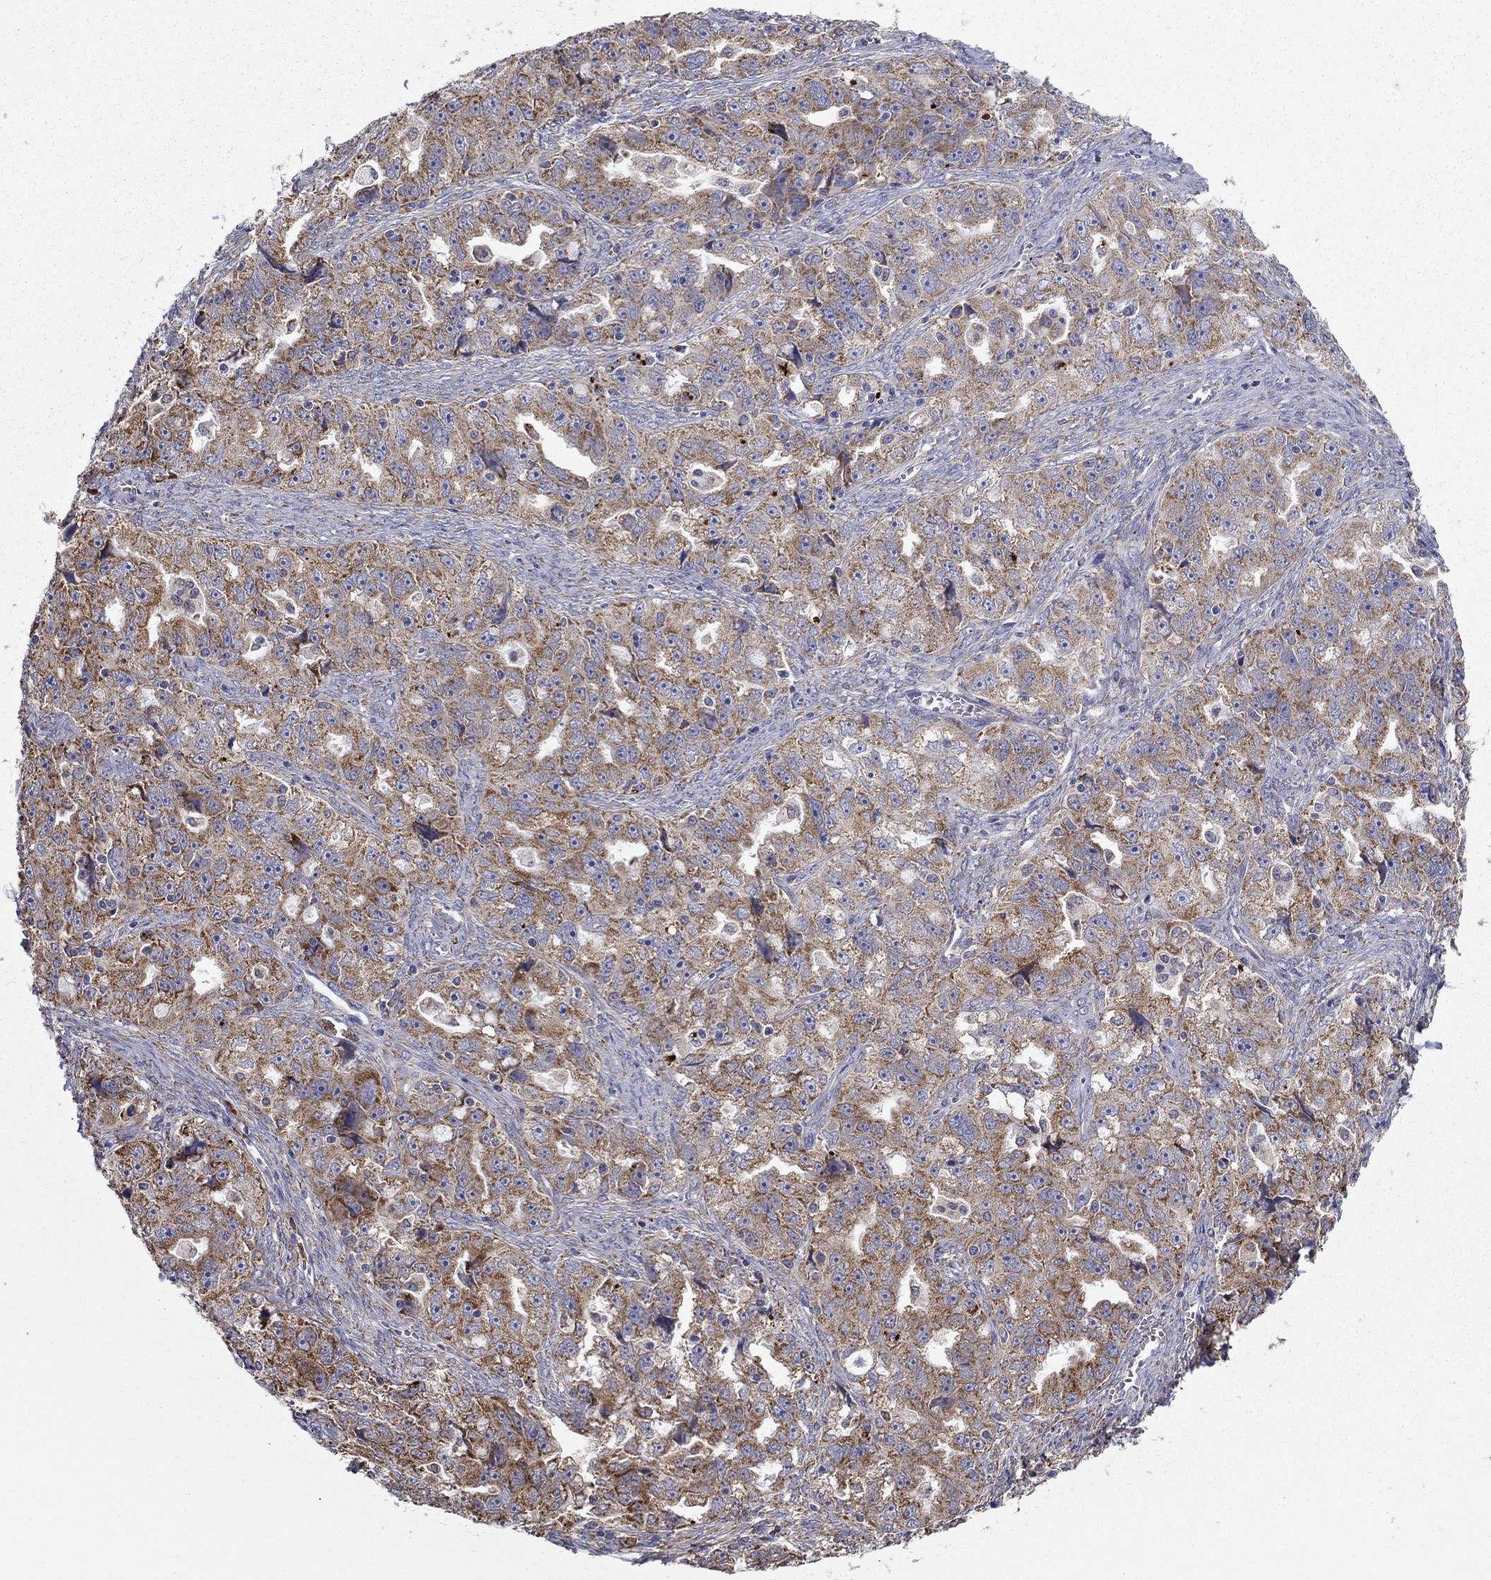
{"staining": {"intensity": "moderate", "quantity": ">75%", "location": "cytoplasmic/membranous"}, "tissue": "ovarian cancer", "cell_type": "Tumor cells", "image_type": "cancer", "snomed": [{"axis": "morphology", "description": "Cystadenocarcinoma, serous, NOS"}, {"axis": "topography", "description": "Ovary"}], "caption": "Immunohistochemistry (IHC) of ovarian cancer reveals medium levels of moderate cytoplasmic/membranous expression in about >75% of tumor cells.", "gene": "PRDX4", "patient": {"sex": "female", "age": 51}}